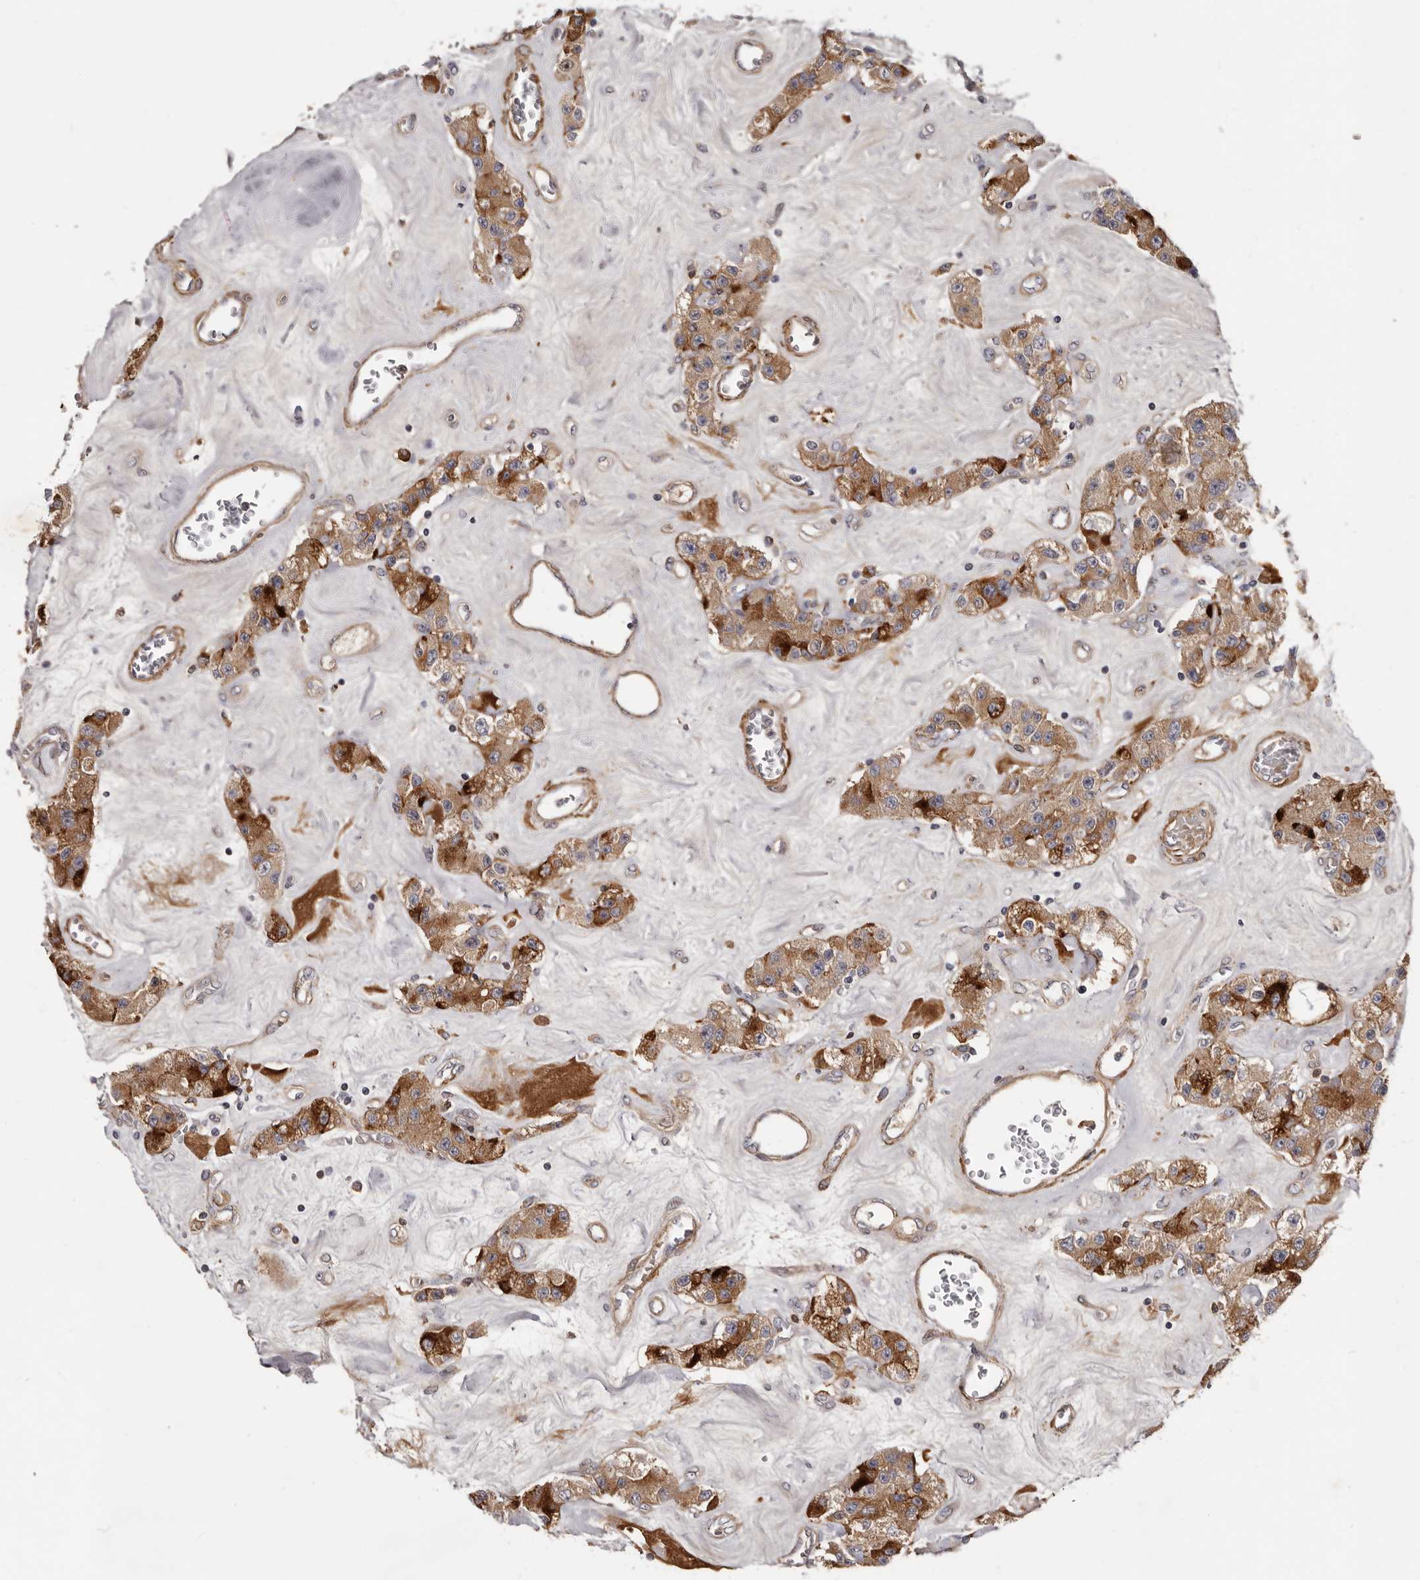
{"staining": {"intensity": "moderate", "quantity": ">75%", "location": "nuclear"}, "tissue": "carcinoid", "cell_type": "Tumor cells", "image_type": "cancer", "snomed": [{"axis": "morphology", "description": "Carcinoid, malignant, NOS"}, {"axis": "topography", "description": "Pancreas"}], "caption": "Carcinoid tissue demonstrates moderate nuclear staining in approximately >75% of tumor cells (IHC, brightfield microscopy, high magnification).", "gene": "CDCA8", "patient": {"sex": "male", "age": 41}}